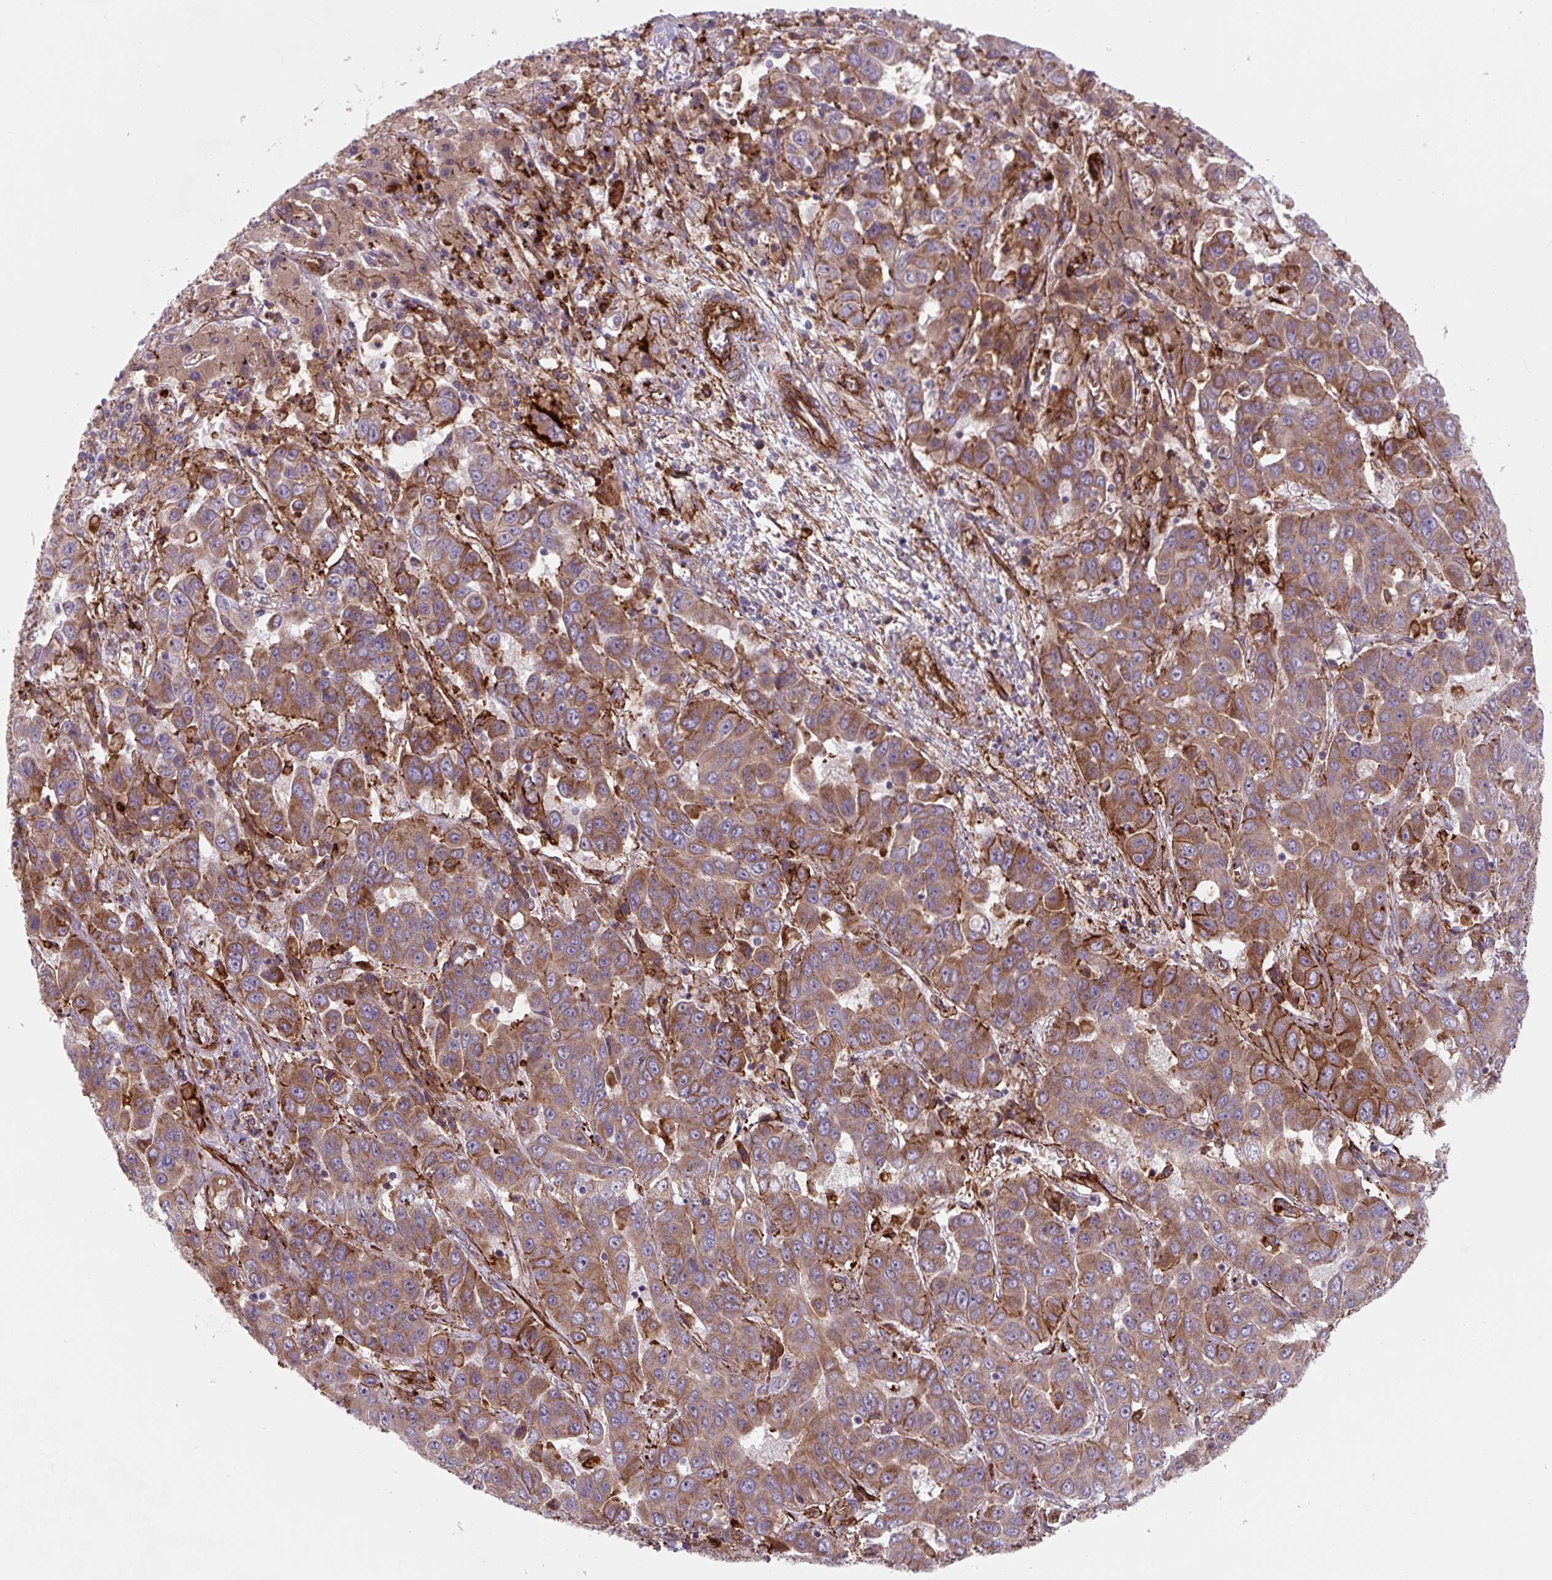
{"staining": {"intensity": "moderate", "quantity": ">75%", "location": "cytoplasmic/membranous"}, "tissue": "liver cancer", "cell_type": "Tumor cells", "image_type": "cancer", "snomed": [{"axis": "morphology", "description": "Cholangiocarcinoma"}, {"axis": "topography", "description": "Liver"}], "caption": "Tumor cells reveal medium levels of moderate cytoplasmic/membranous positivity in approximately >75% of cells in liver cancer.", "gene": "DHFR2", "patient": {"sex": "female", "age": 52}}